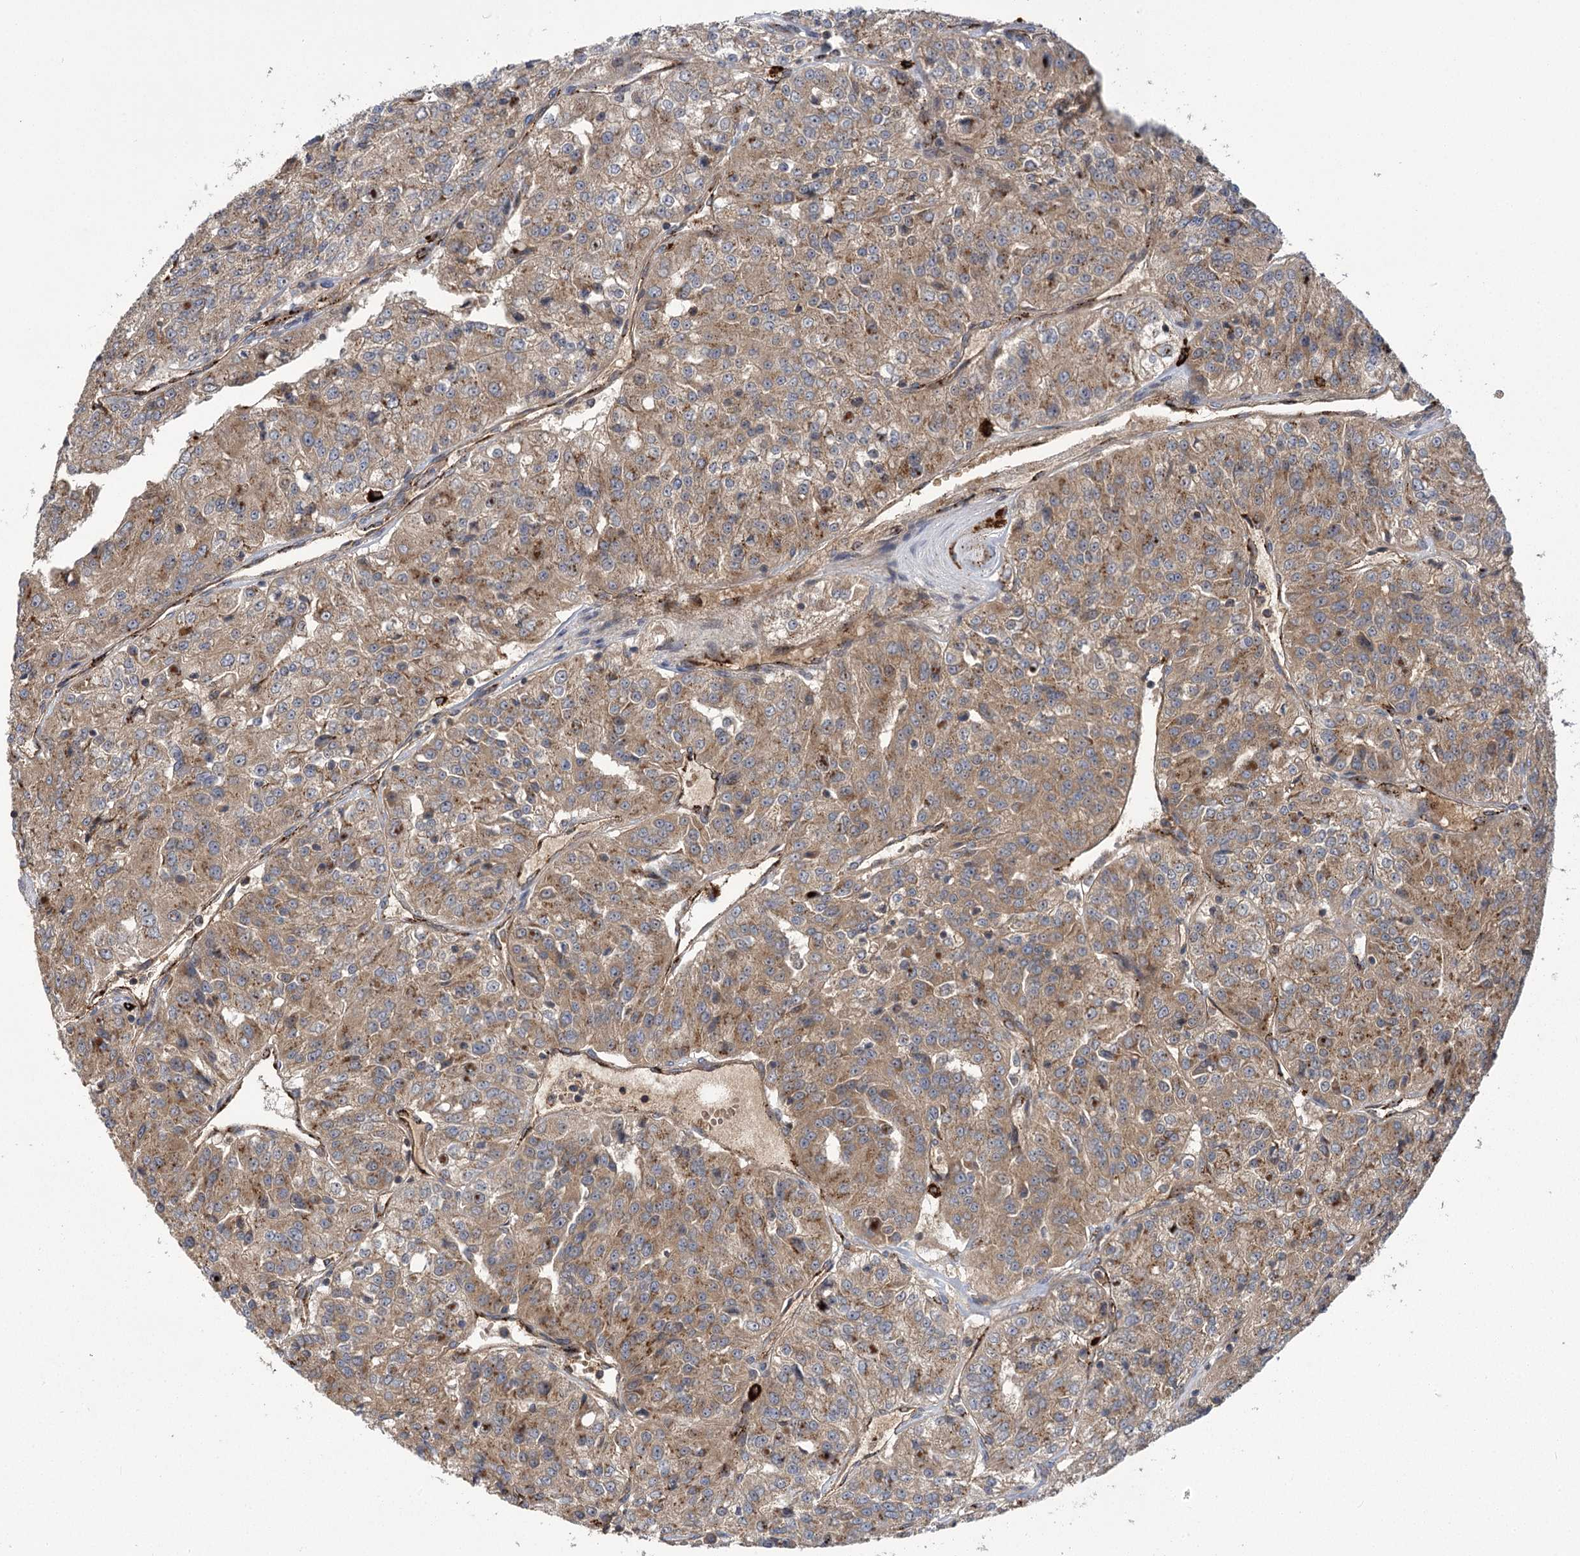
{"staining": {"intensity": "moderate", "quantity": ">75%", "location": "cytoplasmic/membranous"}, "tissue": "renal cancer", "cell_type": "Tumor cells", "image_type": "cancer", "snomed": [{"axis": "morphology", "description": "Adenocarcinoma, NOS"}, {"axis": "topography", "description": "Kidney"}], "caption": "IHC staining of renal cancer (adenocarcinoma), which reveals medium levels of moderate cytoplasmic/membranous expression in about >75% of tumor cells indicating moderate cytoplasmic/membranous protein positivity. The staining was performed using DAB (3,3'-diaminobenzidine) (brown) for protein detection and nuclei were counterstained in hematoxylin (blue).", "gene": "CARD19", "patient": {"sex": "female", "age": 63}}